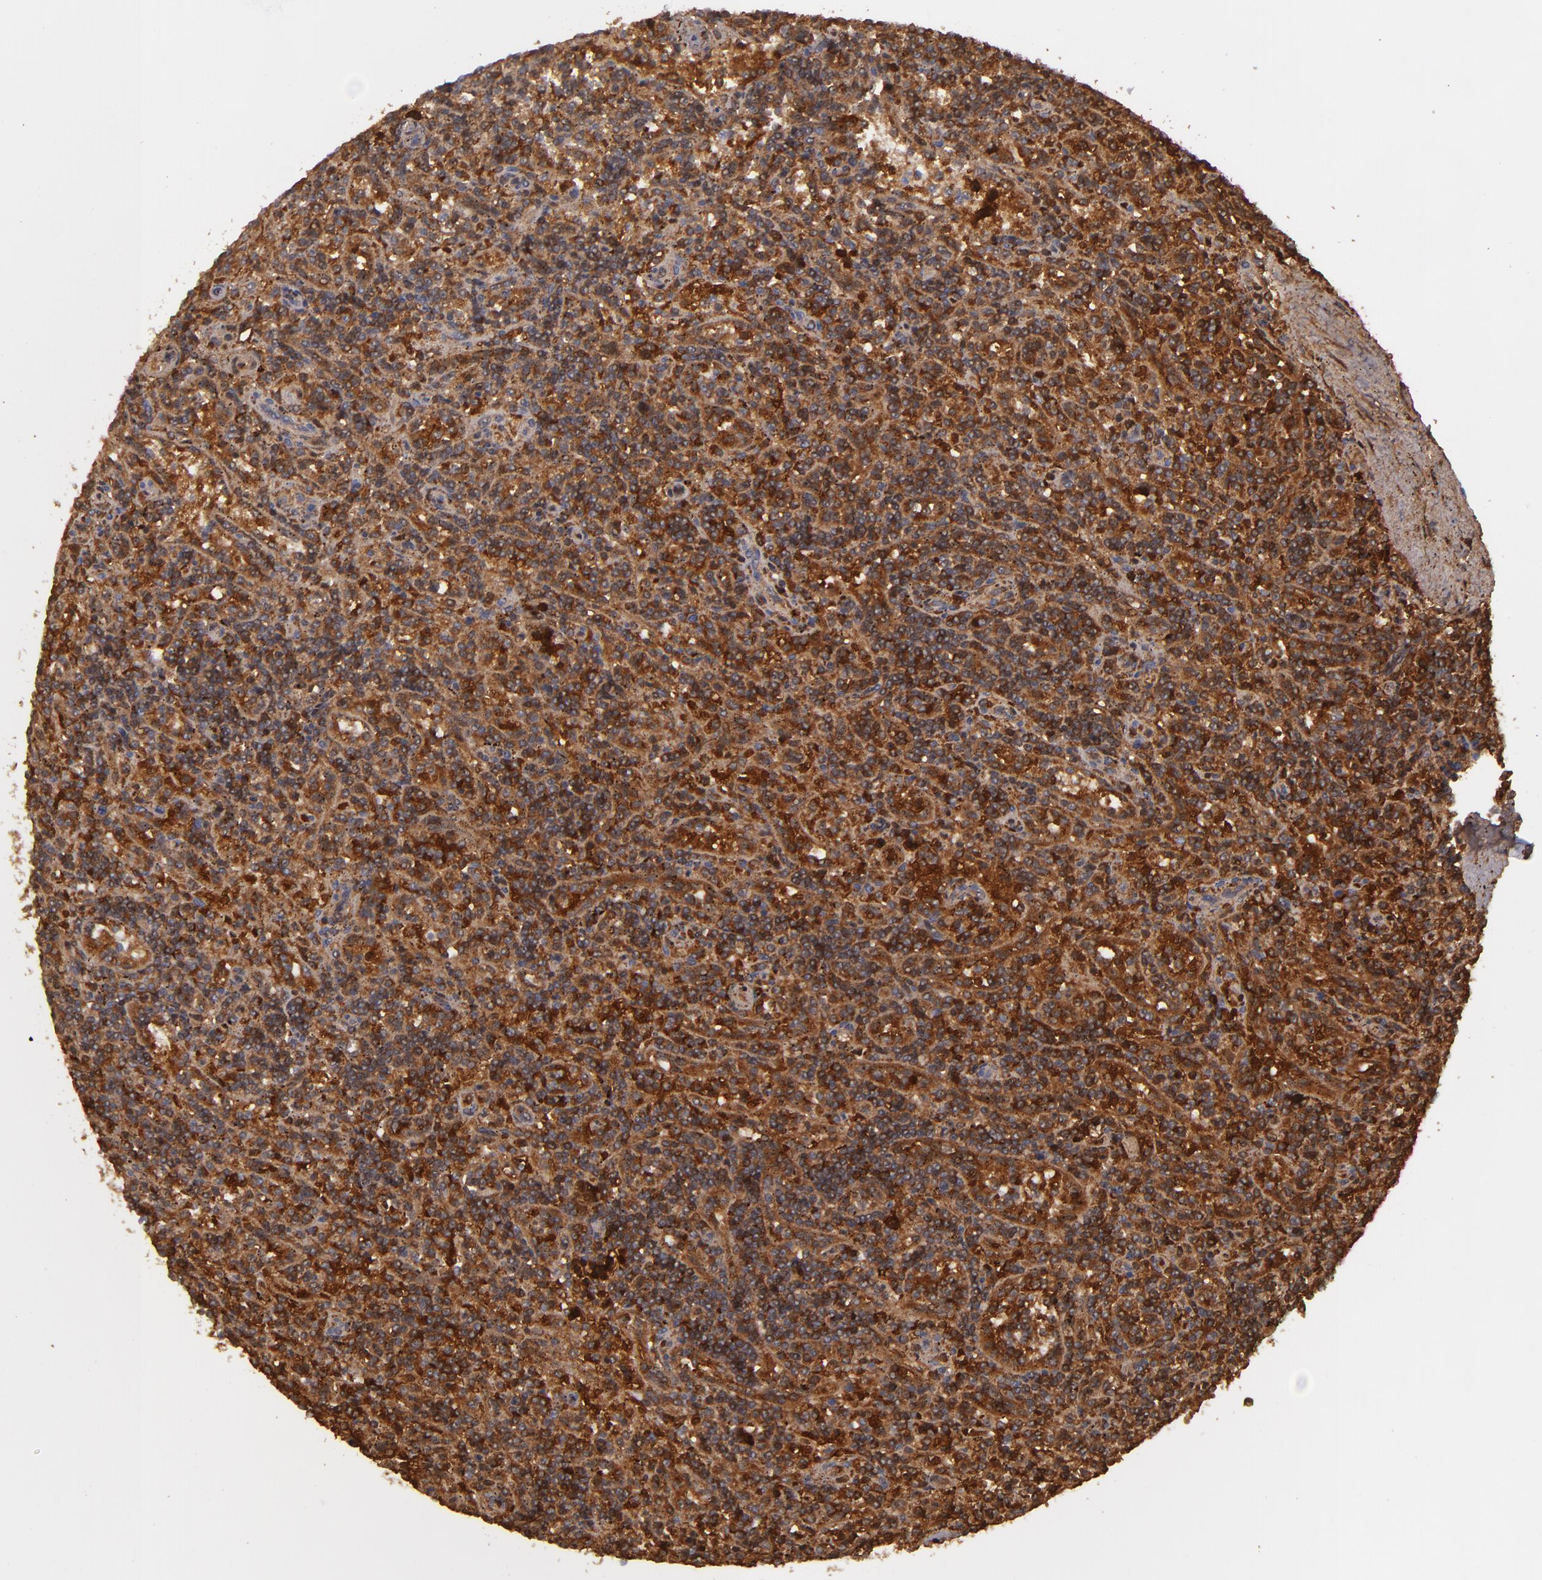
{"staining": {"intensity": "strong", "quantity": ">75%", "location": "cytoplasmic/membranous"}, "tissue": "lymphoma", "cell_type": "Tumor cells", "image_type": "cancer", "snomed": [{"axis": "morphology", "description": "Malignant lymphoma, non-Hodgkin's type, Low grade"}, {"axis": "topography", "description": "Spleen"}], "caption": "A high amount of strong cytoplasmic/membranous positivity is identified in approximately >75% of tumor cells in malignant lymphoma, non-Hodgkin's type (low-grade) tissue. (DAB (3,3'-diaminobenzidine) IHC with brightfield microscopy, high magnification).", "gene": "ACE", "patient": {"sex": "male", "age": 73}}